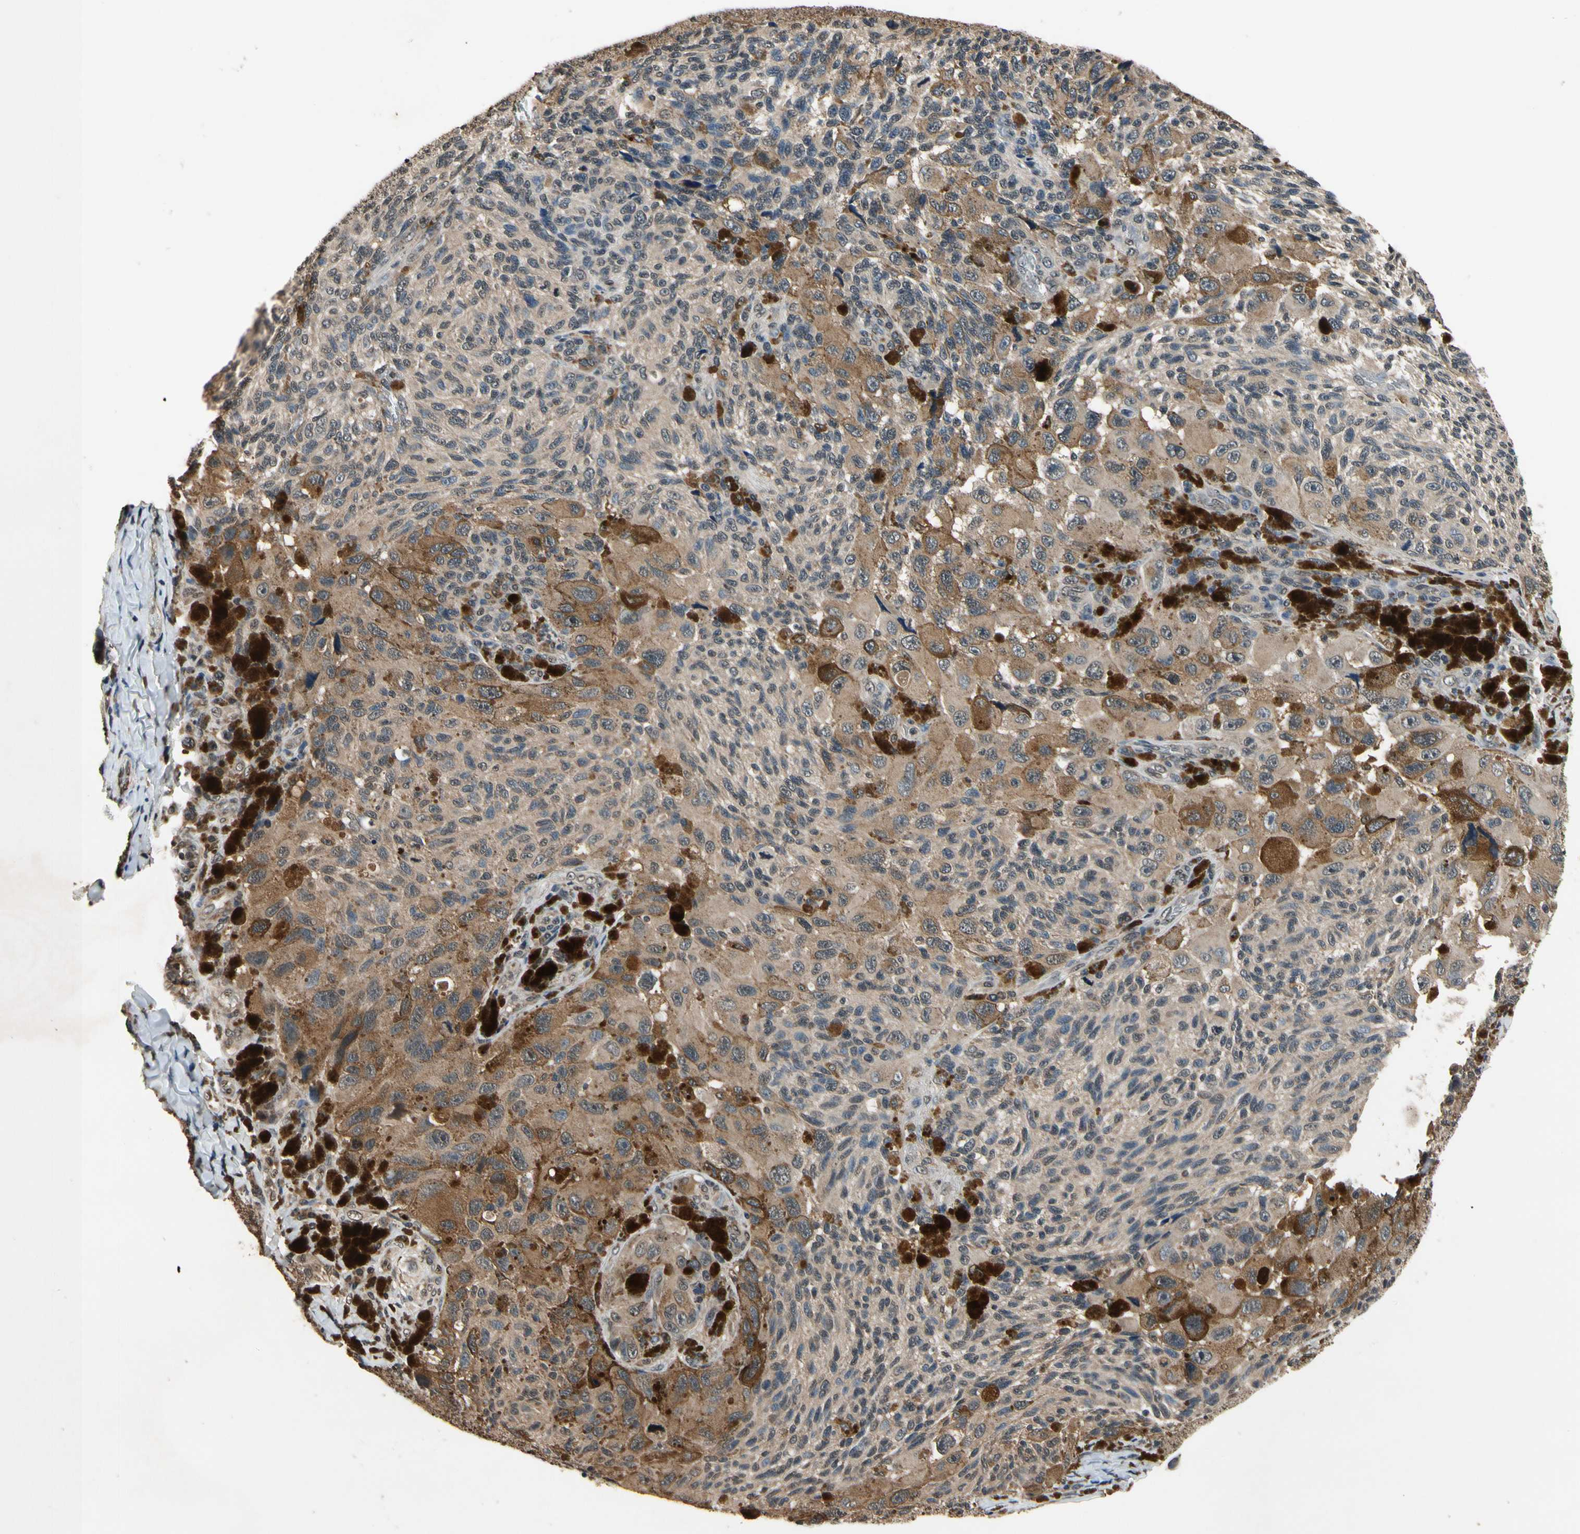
{"staining": {"intensity": "moderate", "quantity": "25%-75%", "location": "cytoplasmic/membranous"}, "tissue": "melanoma", "cell_type": "Tumor cells", "image_type": "cancer", "snomed": [{"axis": "morphology", "description": "Malignant melanoma, NOS"}, {"axis": "topography", "description": "Skin"}], "caption": "High-power microscopy captured an immunohistochemistry photomicrograph of malignant melanoma, revealing moderate cytoplasmic/membranous positivity in about 25%-75% of tumor cells.", "gene": "GCLC", "patient": {"sex": "female", "age": 73}}